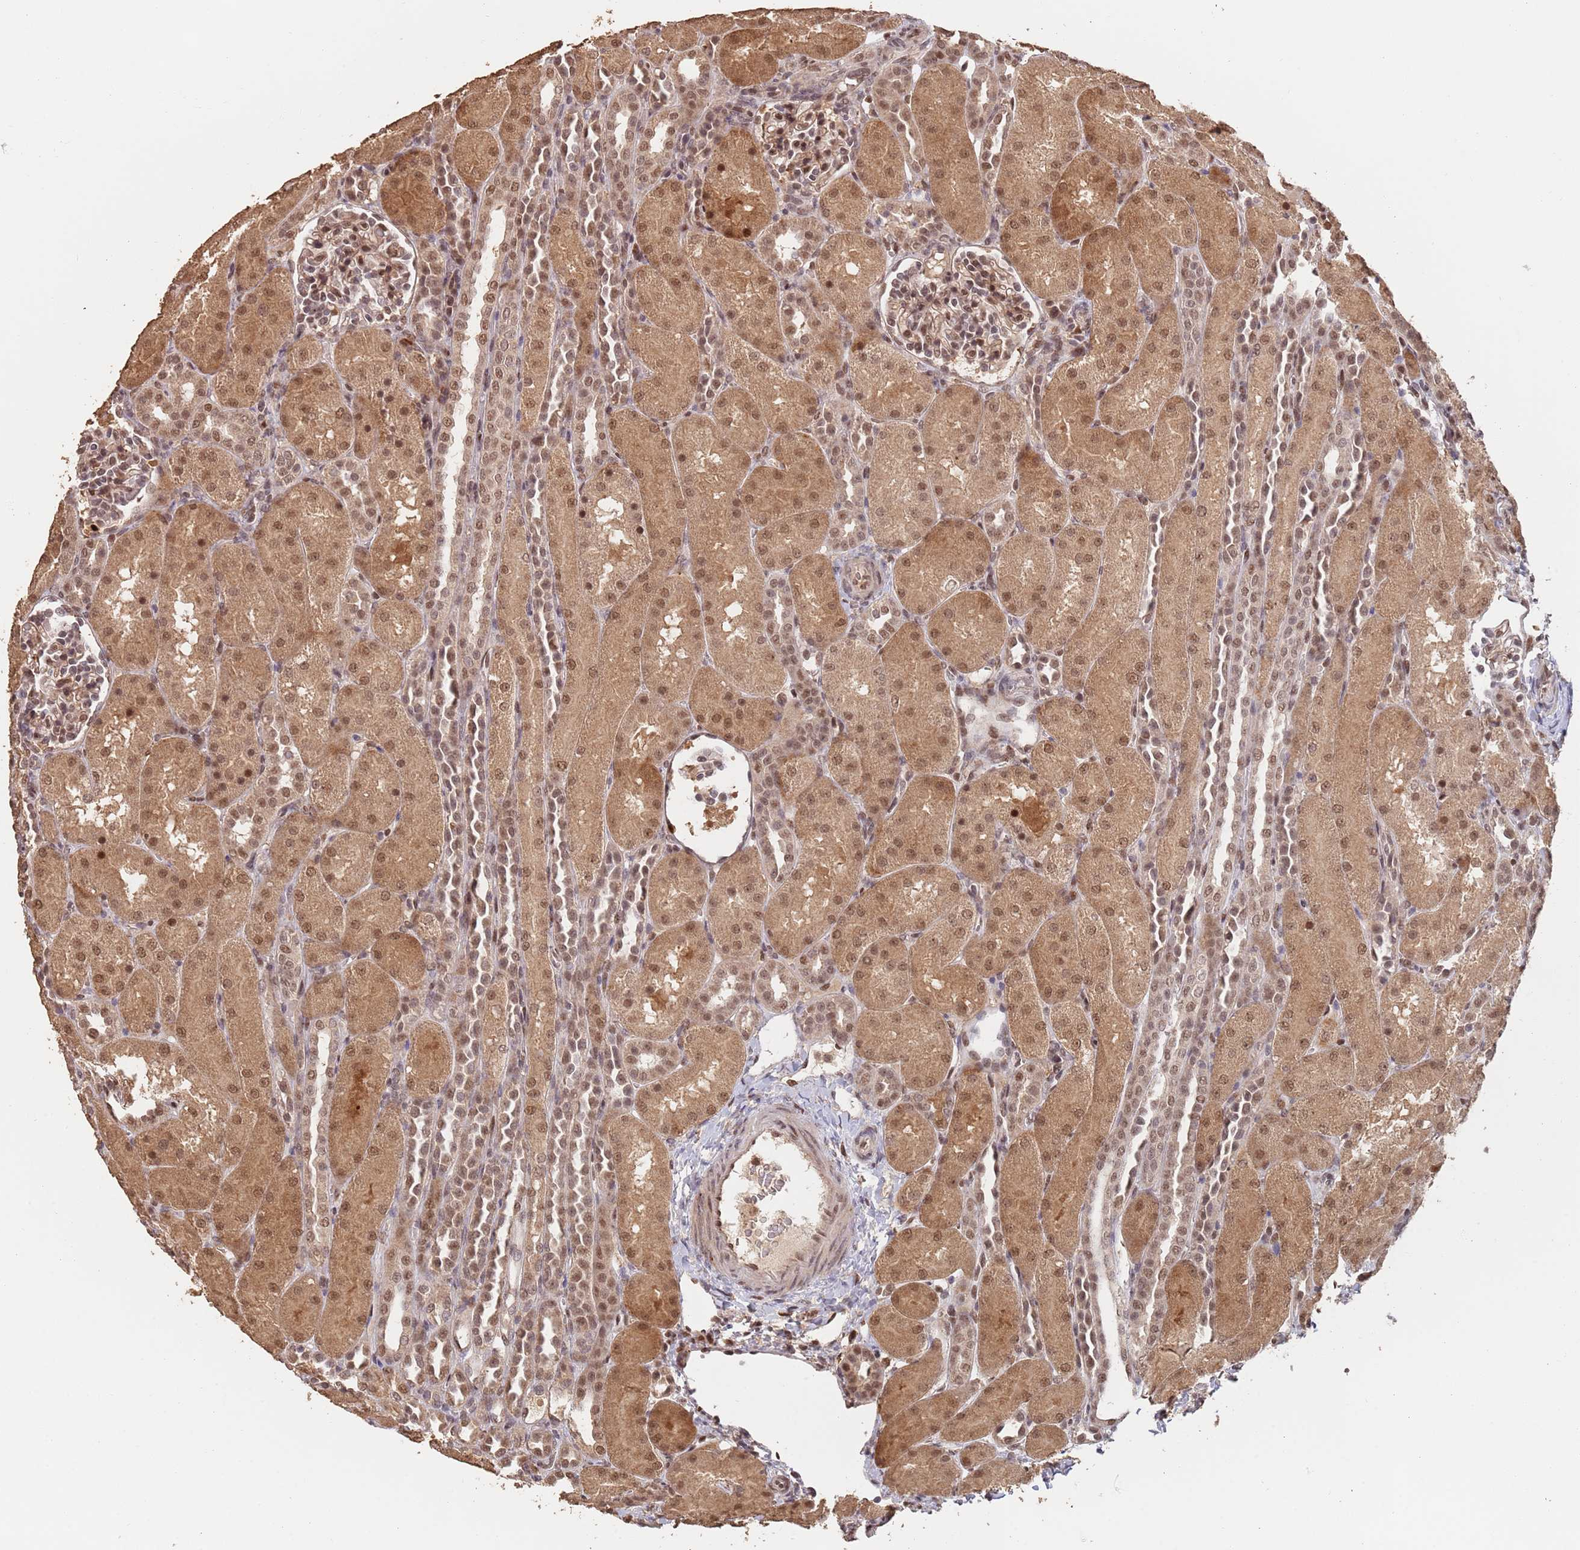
{"staining": {"intensity": "strong", "quantity": "25%-75%", "location": "nuclear"}, "tissue": "kidney", "cell_type": "Cells in glomeruli", "image_type": "normal", "snomed": [{"axis": "morphology", "description": "Normal tissue, NOS"}, {"axis": "topography", "description": "Kidney"}], "caption": "Immunohistochemical staining of normal human kidney reveals 25%-75% levels of strong nuclear protein positivity in about 25%-75% of cells in glomeruli.", "gene": "RFXANK", "patient": {"sex": "male", "age": 1}}